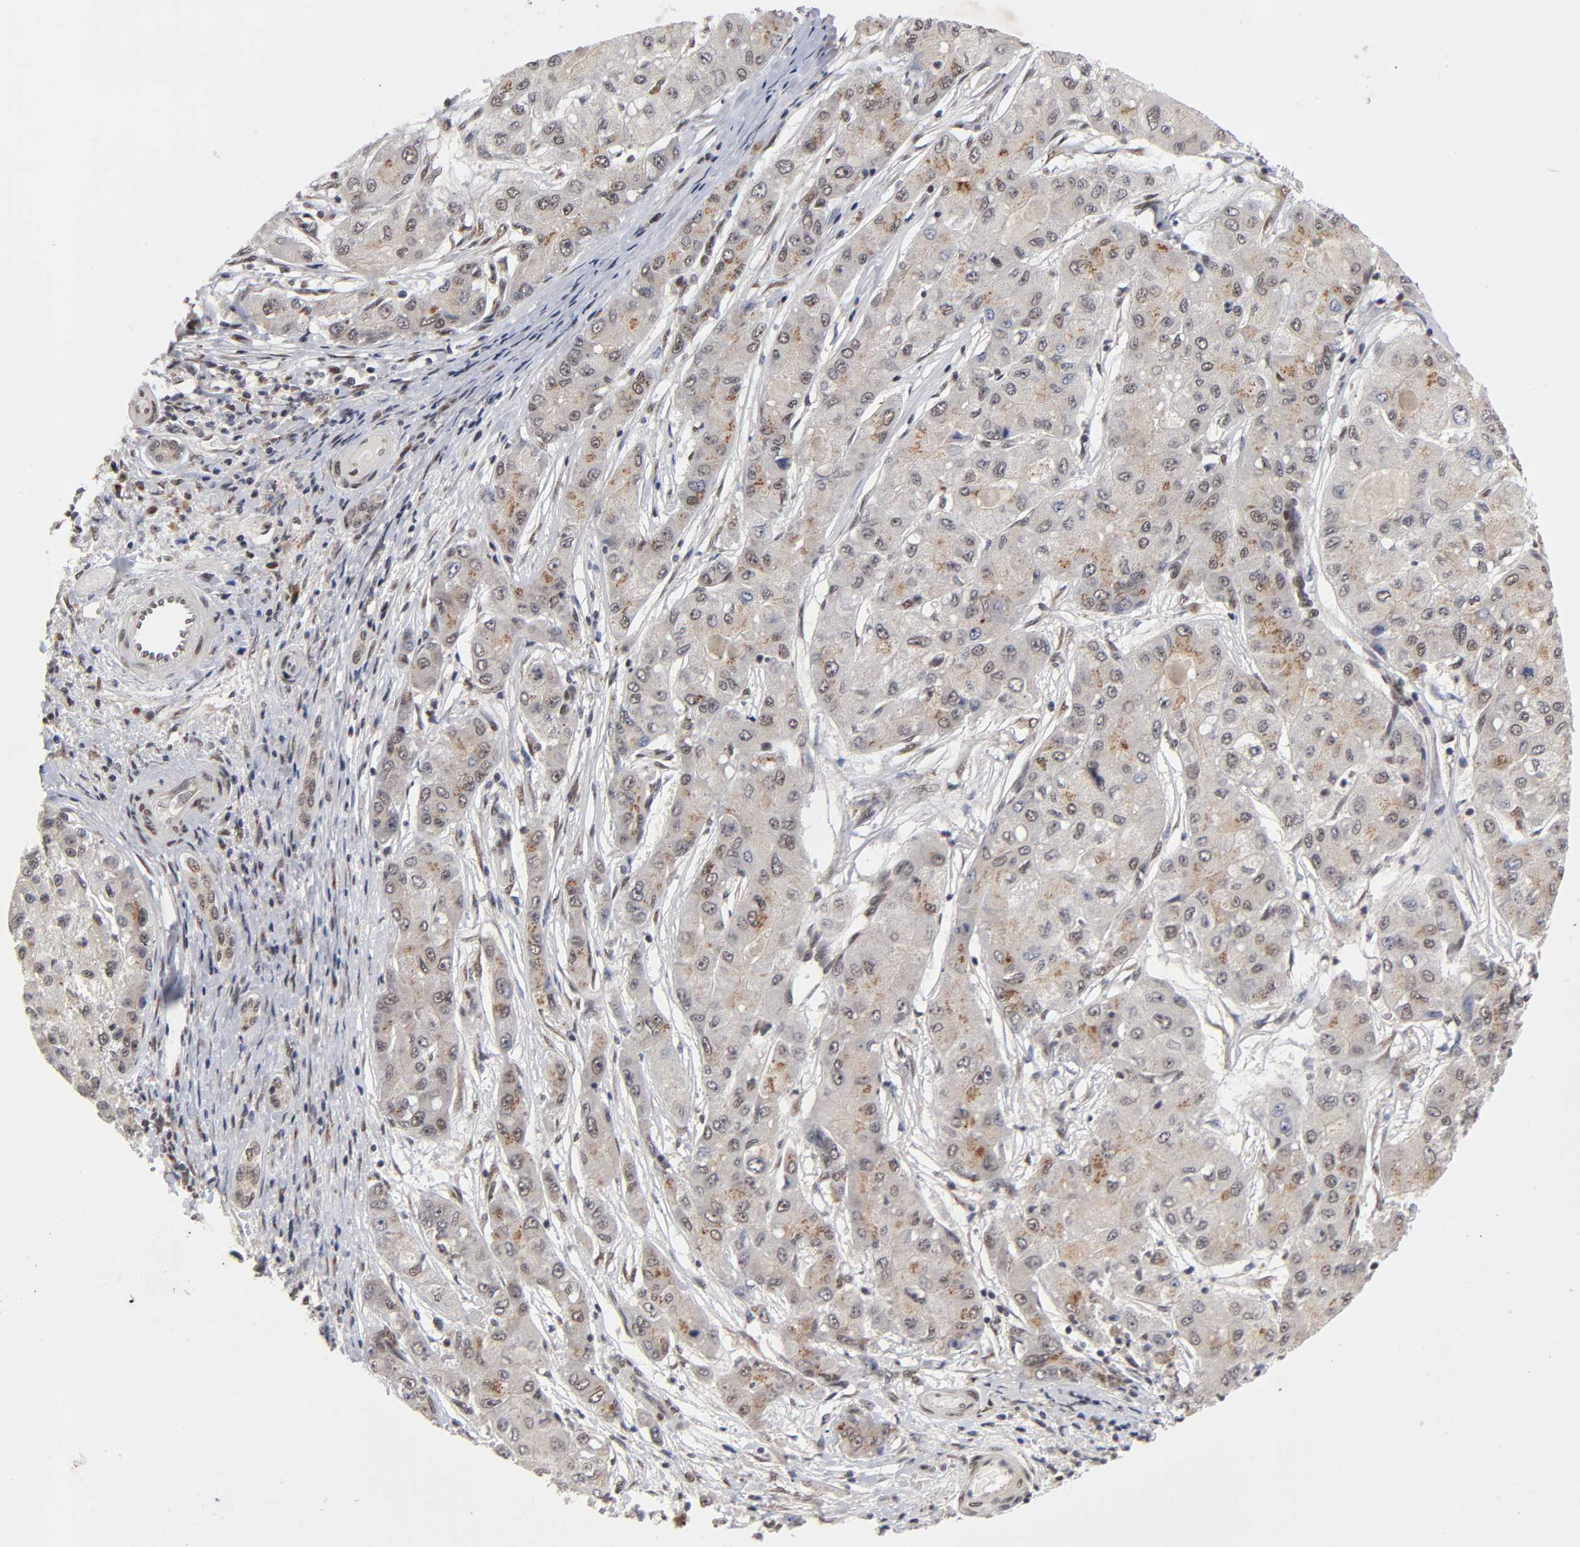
{"staining": {"intensity": "moderate", "quantity": "25%-75%", "location": "cytoplasmic/membranous,nuclear"}, "tissue": "liver cancer", "cell_type": "Tumor cells", "image_type": "cancer", "snomed": [{"axis": "morphology", "description": "Carcinoma, Hepatocellular, NOS"}, {"axis": "topography", "description": "Liver"}], "caption": "A brown stain highlights moderate cytoplasmic/membranous and nuclear positivity of a protein in liver hepatocellular carcinoma tumor cells. The protein is shown in brown color, while the nuclei are stained blue.", "gene": "EP300", "patient": {"sex": "male", "age": 80}}